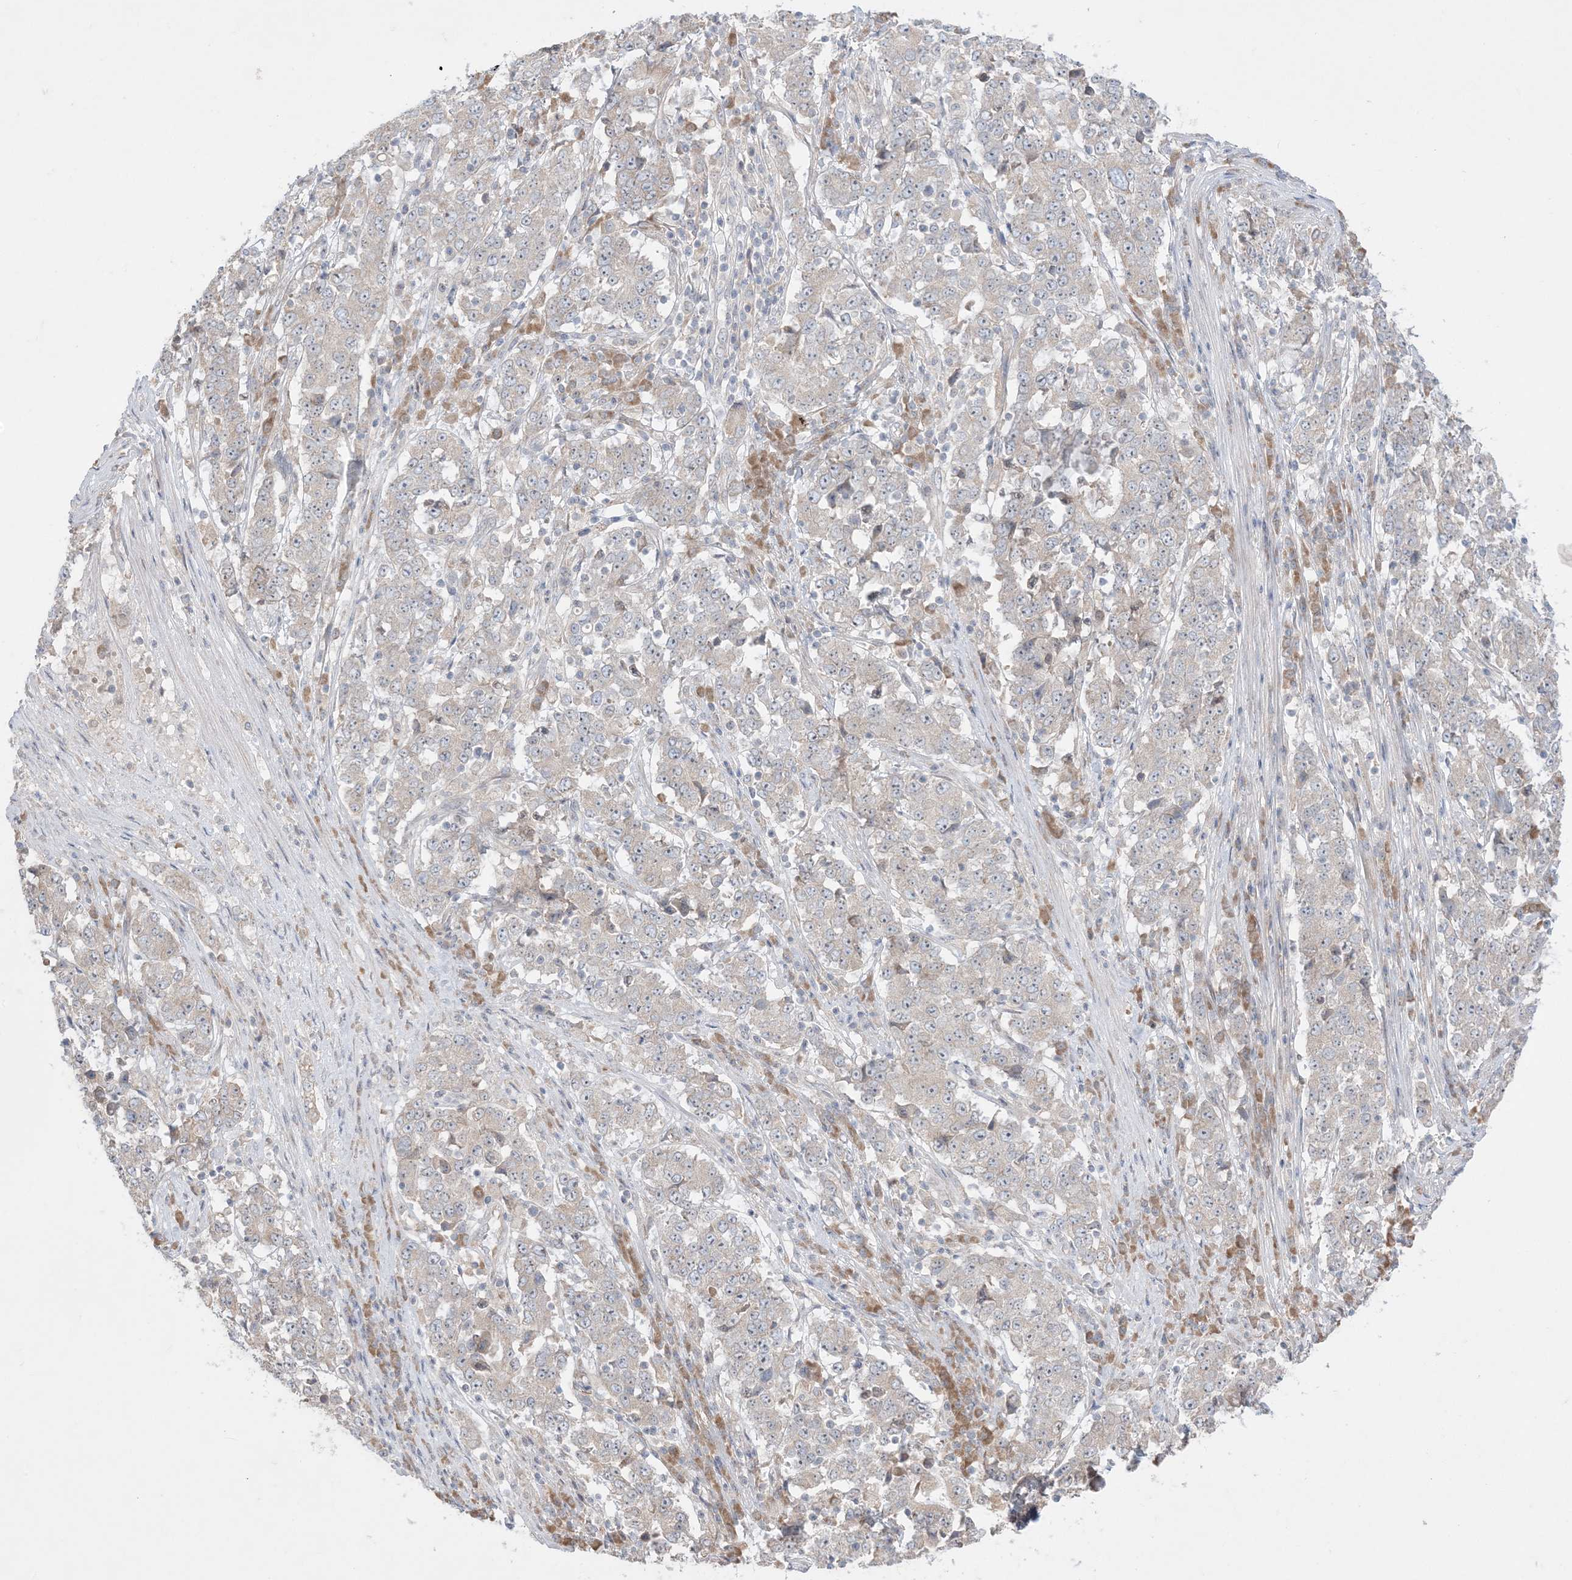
{"staining": {"intensity": "negative", "quantity": "none", "location": "none"}, "tissue": "stomach cancer", "cell_type": "Tumor cells", "image_type": "cancer", "snomed": [{"axis": "morphology", "description": "Adenocarcinoma, NOS"}, {"axis": "topography", "description": "Stomach"}], "caption": "Tumor cells are negative for brown protein staining in adenocarcinoma (stomach).", "gene": "MMGT1", "patient": {"sex": "male", "age": 59}}